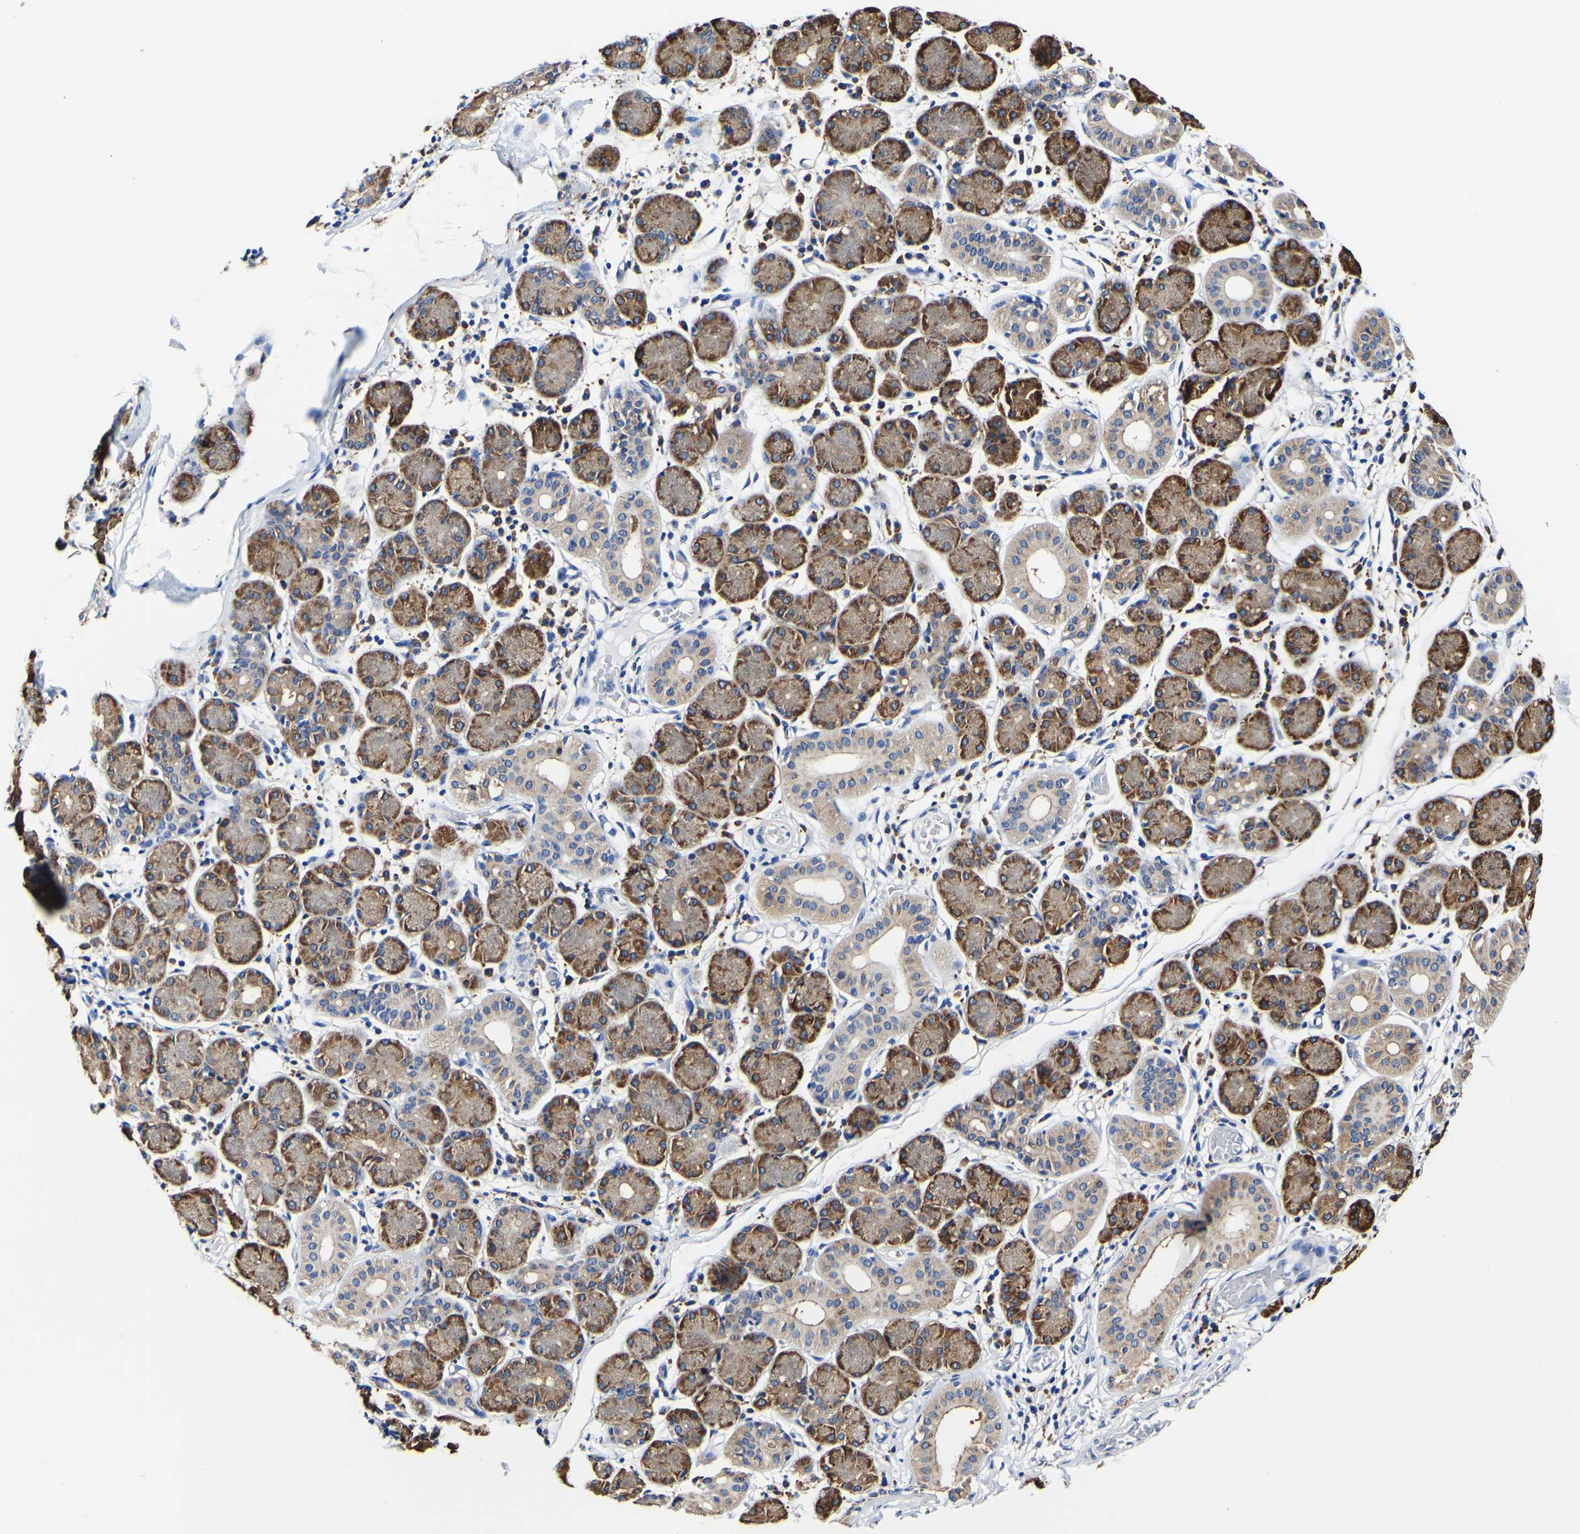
{"staining": {"intensity": "strong", "quantity": "25%-75%", "location": "cytoplasmic/membranous"}, "tissue": "salivary gland", "cell_type": "Glandular cells", "image_type": "normal", "snomed": [{"axis": "morphology", "description": "Normal tissue, NOS"}, {"axis": "topography", "description": "Salivary gland"}], "caption": "Immunohistochemistry (IHC) photomicrograph of benign salivary gland: salivary gland stained using immunohistochemistry (IHC) shows high levels of strong protein expression localized specifically in the cytoplasmic/membranous of glandular cells, appearing as a cytoplasmic/membranous brown color.", "gene": "P4HB", "patient": {"sex": "female", "age": 24}}